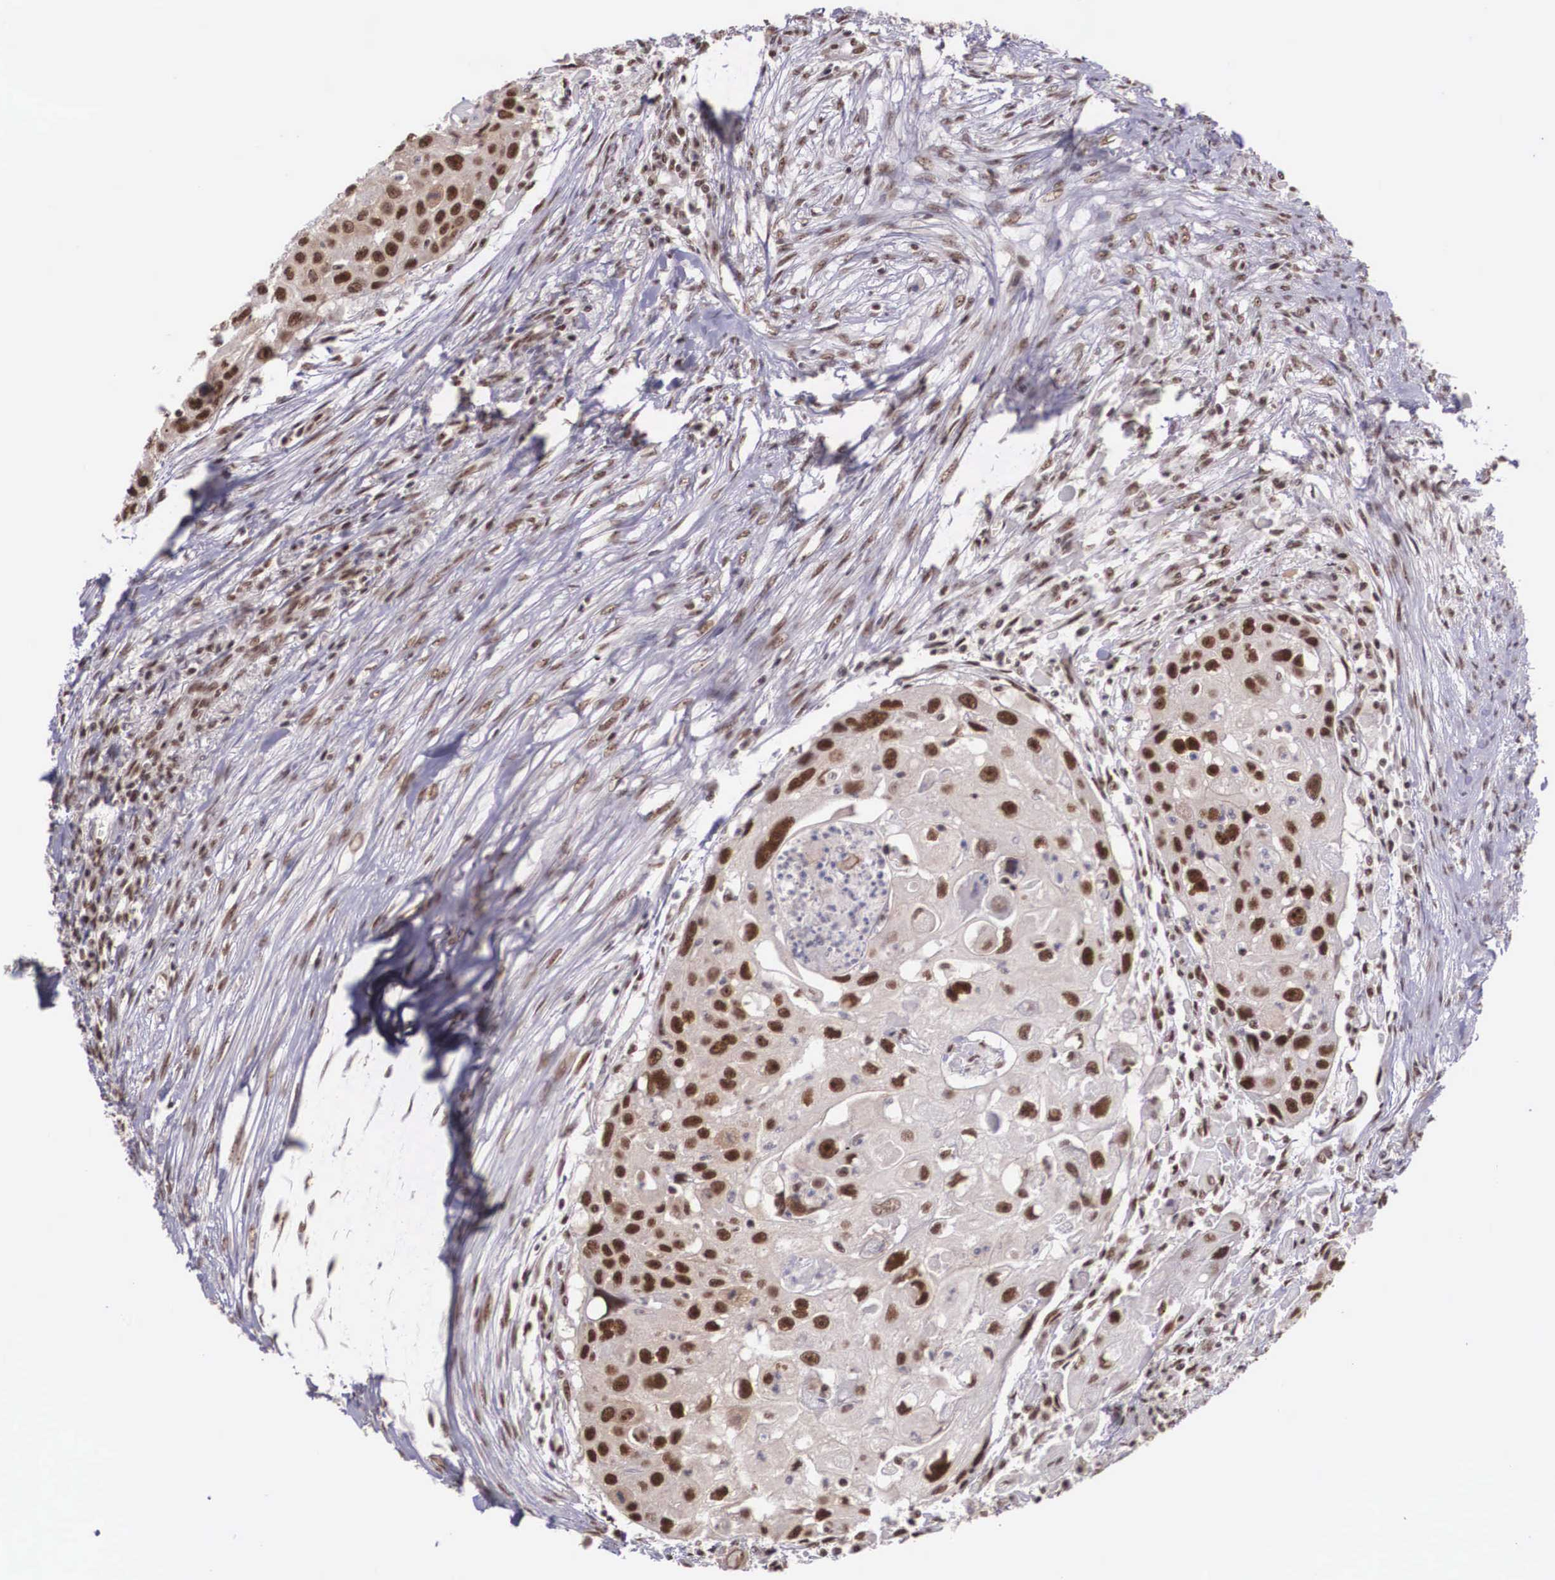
{"staining": {"intensity": "strong", "quantity": ">75%", "location": "nuclear"}, "tissue": "head and neck cancer", "cell_type": "Tumor cells", "image_type": "cancer", "snomed": [{"axis": "morphology", "description": "Squamous cell carcinoma, NOS"}, {"axis": "topography", "description": "Head-Neck"}], "caption": "Protein expression analysis of squamous cell carcinoma (head and neck) demonstrates strong nuclear positivity in about >75% of tumor cells.", "gene": "POLR2F", "patient": {"sex": "male", "age": 64}}